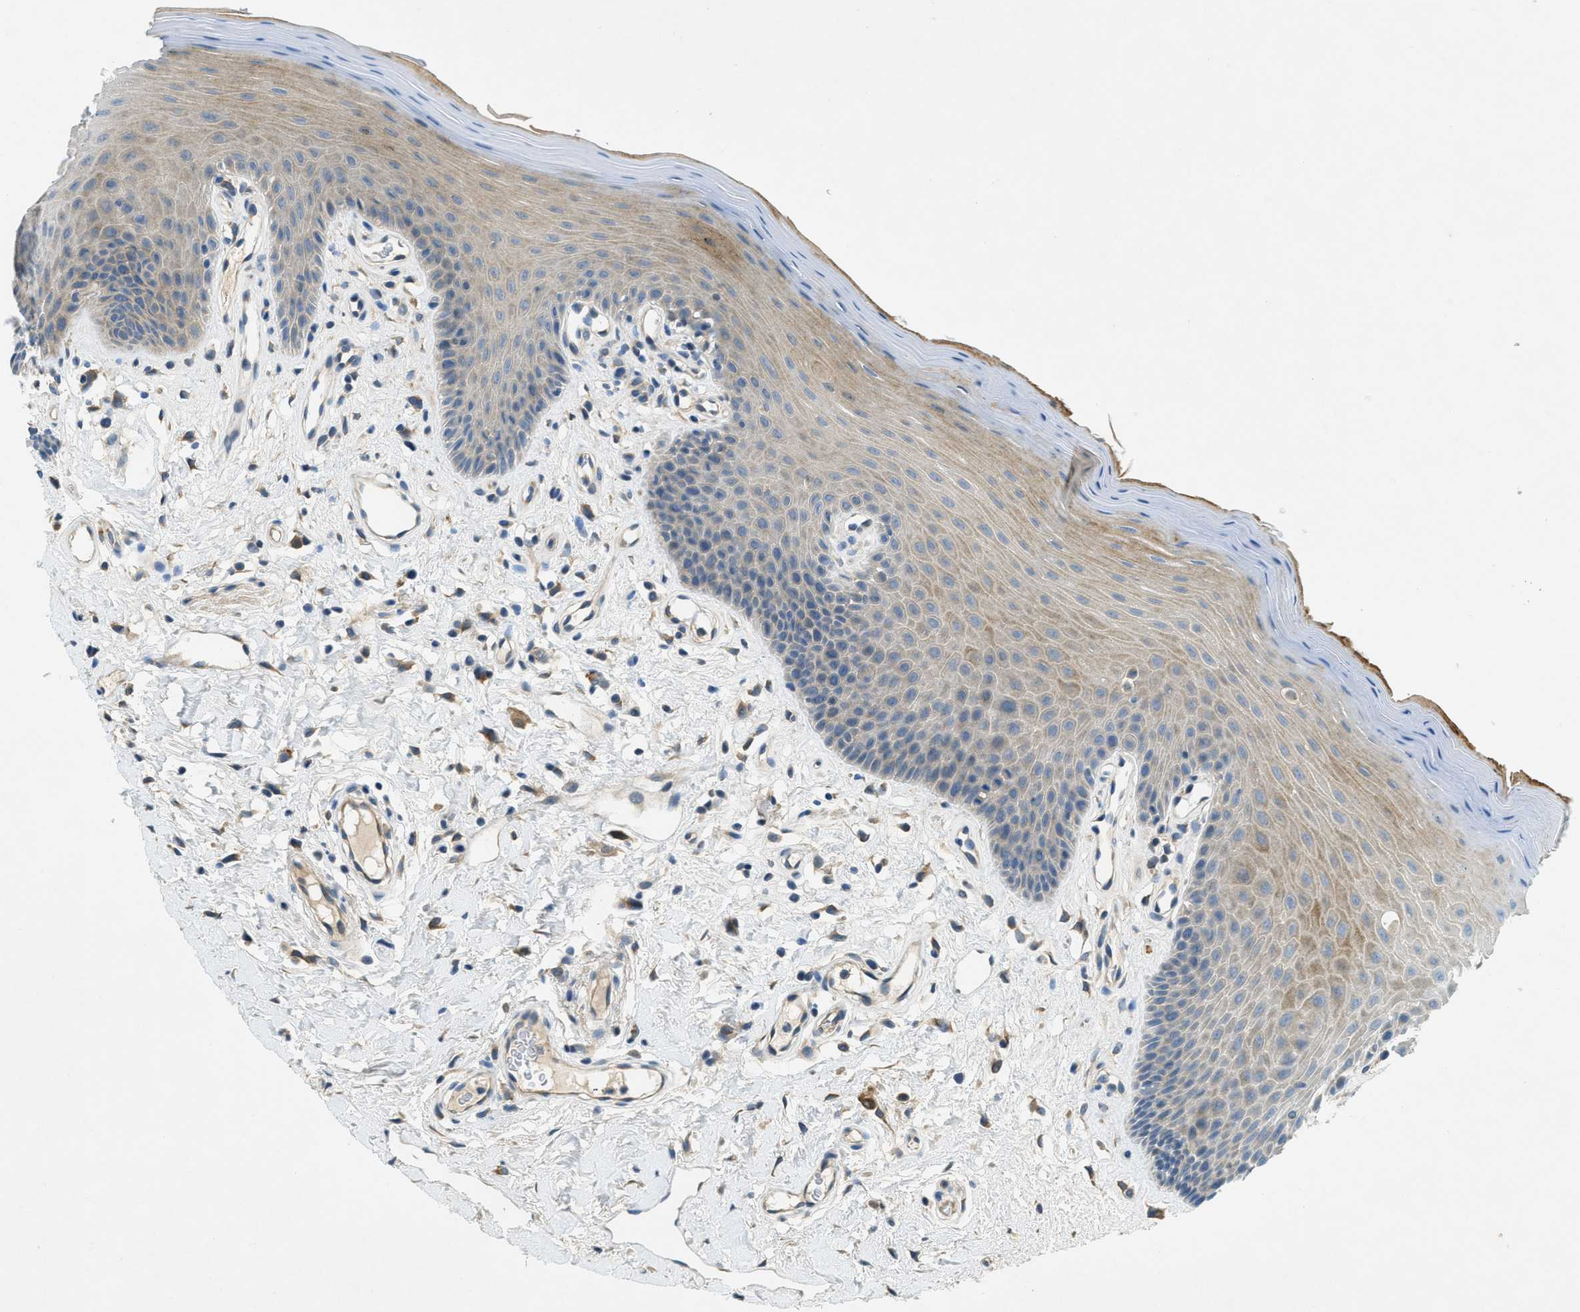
{"staining": {"intensity": "weak", "quantity": "25%-75%", "location": "cytoplasmic/membranous"}, "tissue": "oral mucosa", "cell_type": "Squamous epithelial cells", "image_type": "normal", "snomed": [{"axis": "morphology", "description": "Normal tissue, NOS"}, {"axis": "morphology", "description": "Squamous cell carcinoma, NOS"}, {"axis": "topography", "description": "Skeletal muscle"}, {"axis": "topography", "description": "Adipose tissue"}, {"axis": "topography", "description": "Vascular tissue"}, {"axis": "topography", "description": "Oral tissue"}, {"axis": "topography", "description": "Peripheral nerve tissue"}, {"axis": "topography", "description": "Head-Neck"}], "caption": "Human oral mucosa stained with a brown dye displays weak cytoplasmic/membranous positive positivity in about 25%-75% of squamous epithelial cells.", "gene": "RIPK2", "patient": {"sex": "male", "age": 71}}